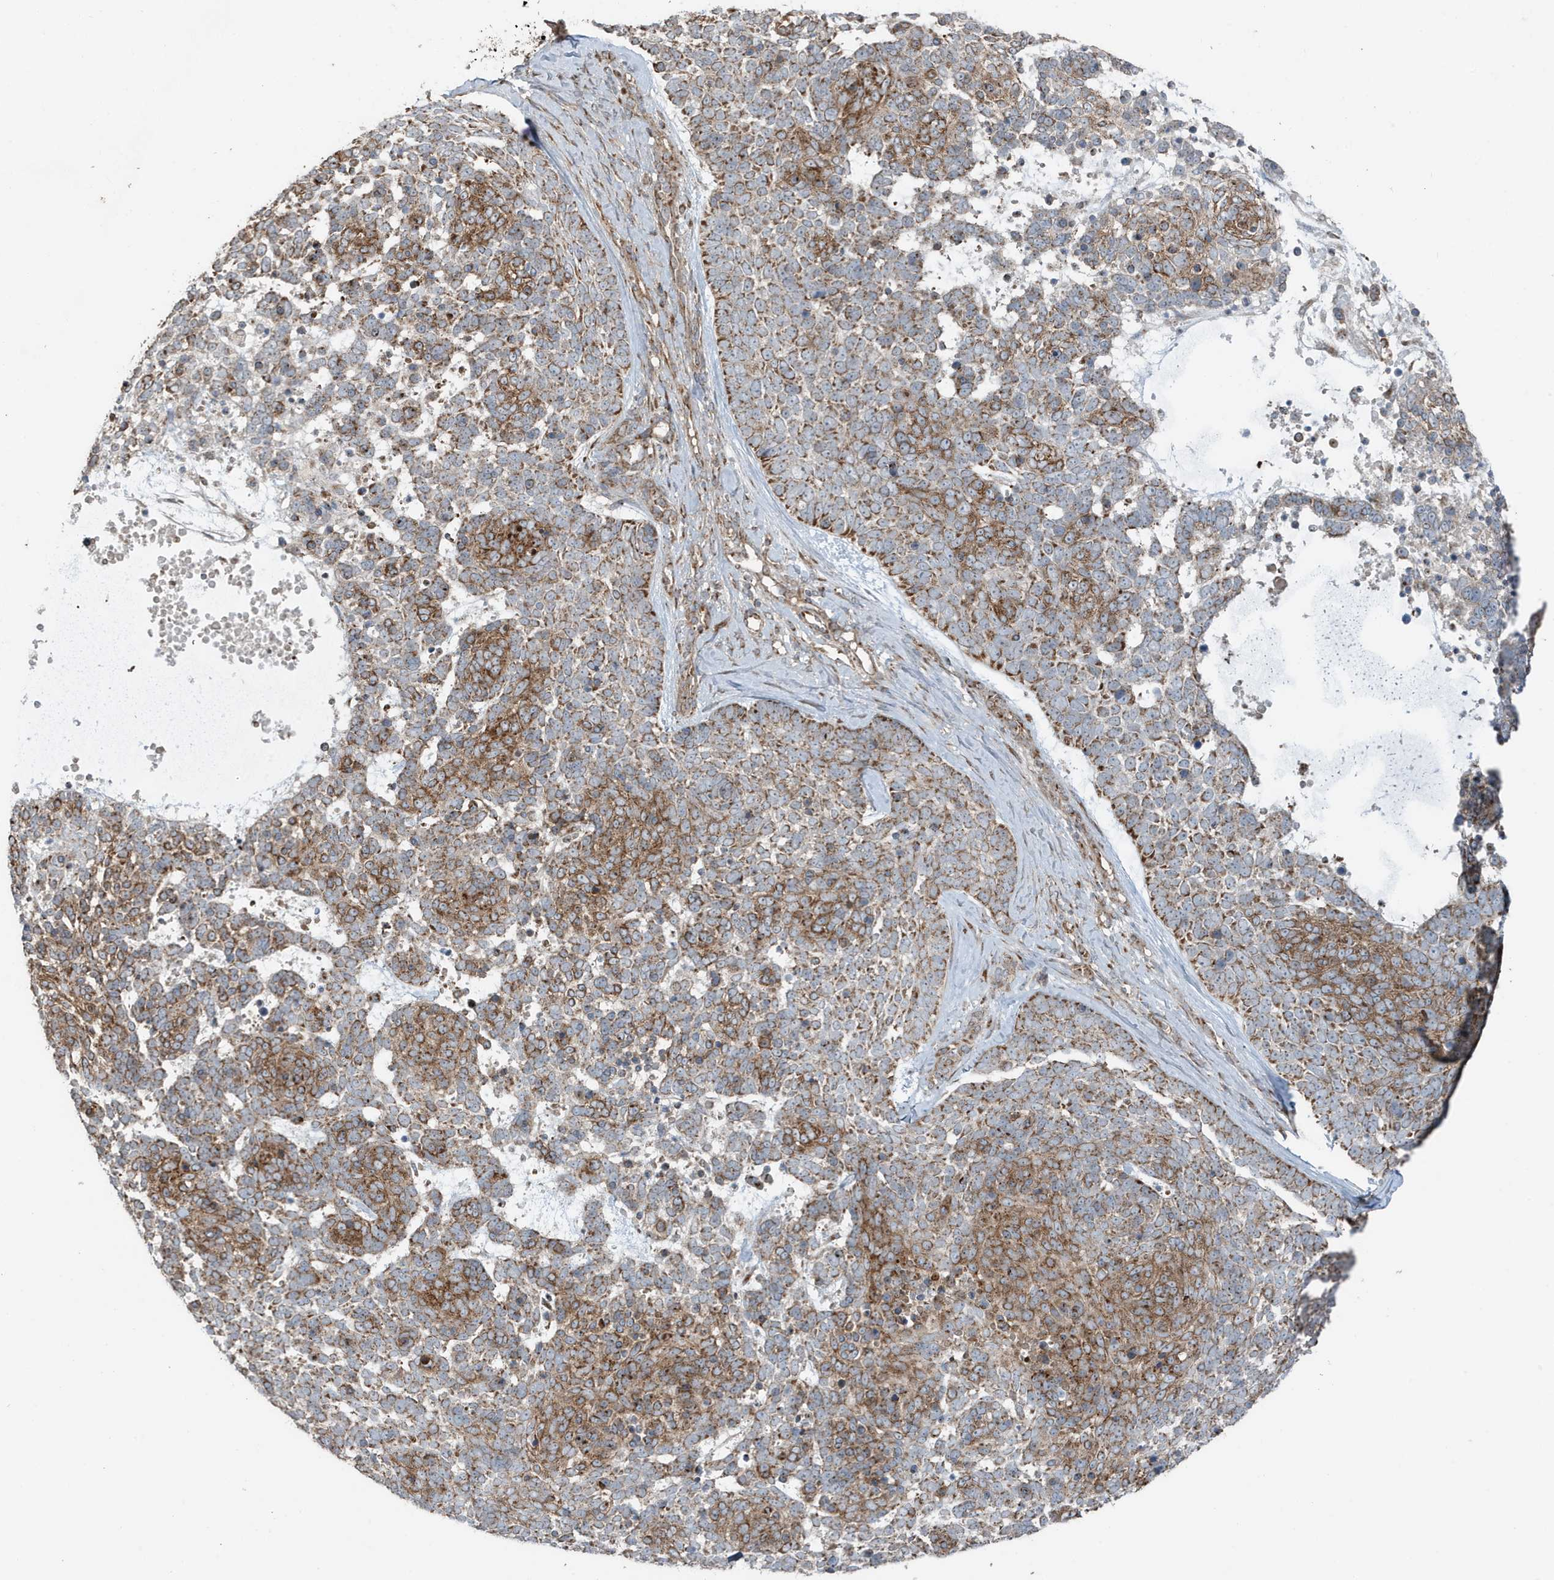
{"staining": {"intensity": "moderate", "quantity": ">75%", "location": "cytoplasmic/membranous"}, "tissue": "skin cancer", "cell_type": "Tumor cells", "image_type": "cancer", "snomed": [{"axis": "morphology", "description": "Basal cell carcinoma"}, {"axis": "topography", "description": "Skin"}], "caption": "Moderate cytoplasmic/membranous protein expression is appreciated in about >75% of tumor cells in skin basal cell carcinoma.", "gene": "GOLGA4", "patient": {"sex": "female", "age": 81}}